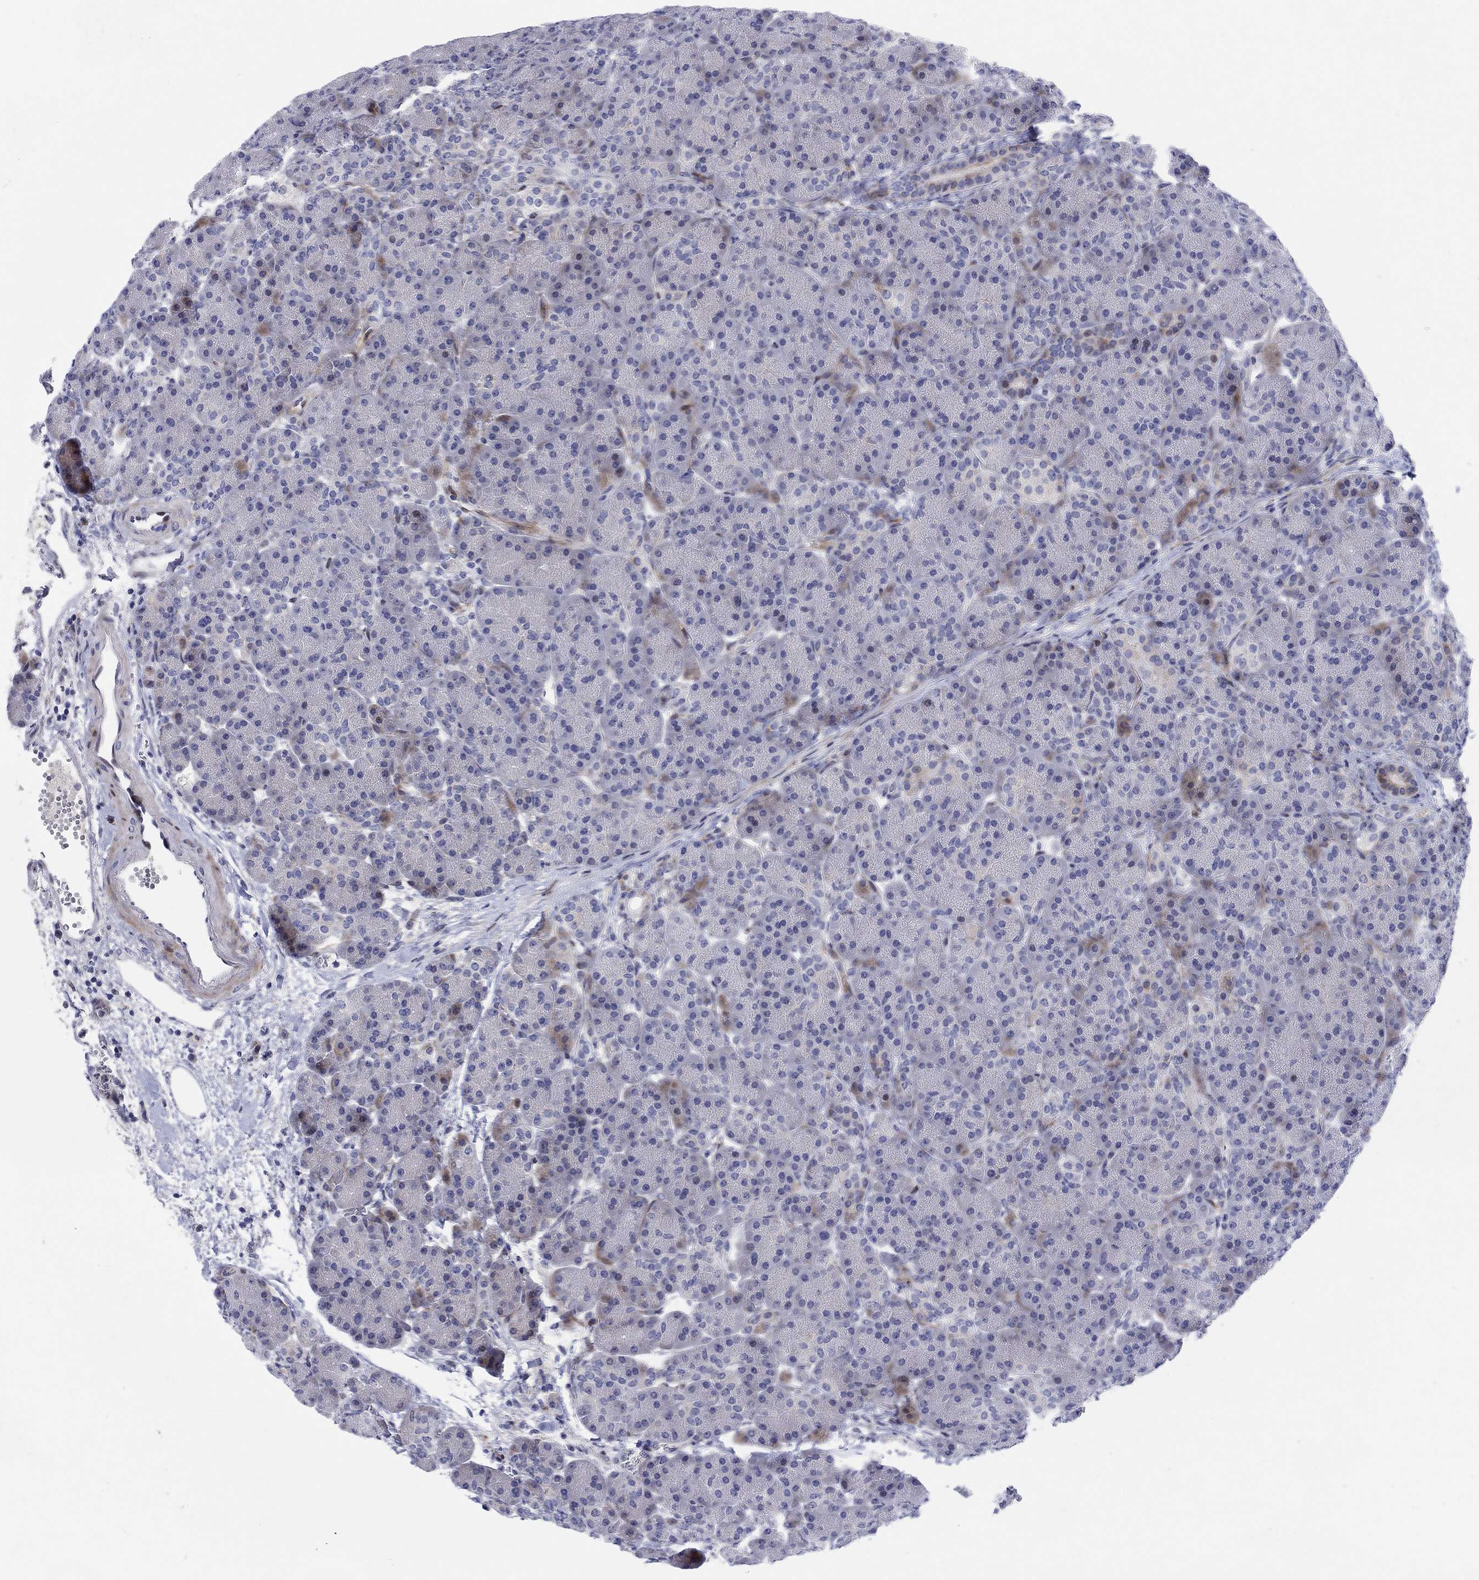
{"staining": {"intensity": "weak", "quantity": "<25%", "location": "cytoplasmic/membranous"}, "tissue": "pancreas", "cell_type": "Exocrine glandular cells", "image_type": "normal", "snomed": [{"axis": "morphology", "description": "Normal tissue, NOS"}, {"axis": "topography", "description": "Pancreas"}], "caption": "High magnification brightfield microscopy of normal pancreas stained with DAB (3,3'-diaminobenzidine) (brown) and counterstained with hematoxylin (blue): exocrine glandular cells show no significant positivity.", "gene": "ARHGAP36", "patient": {"sex": "female", "age": 63}}